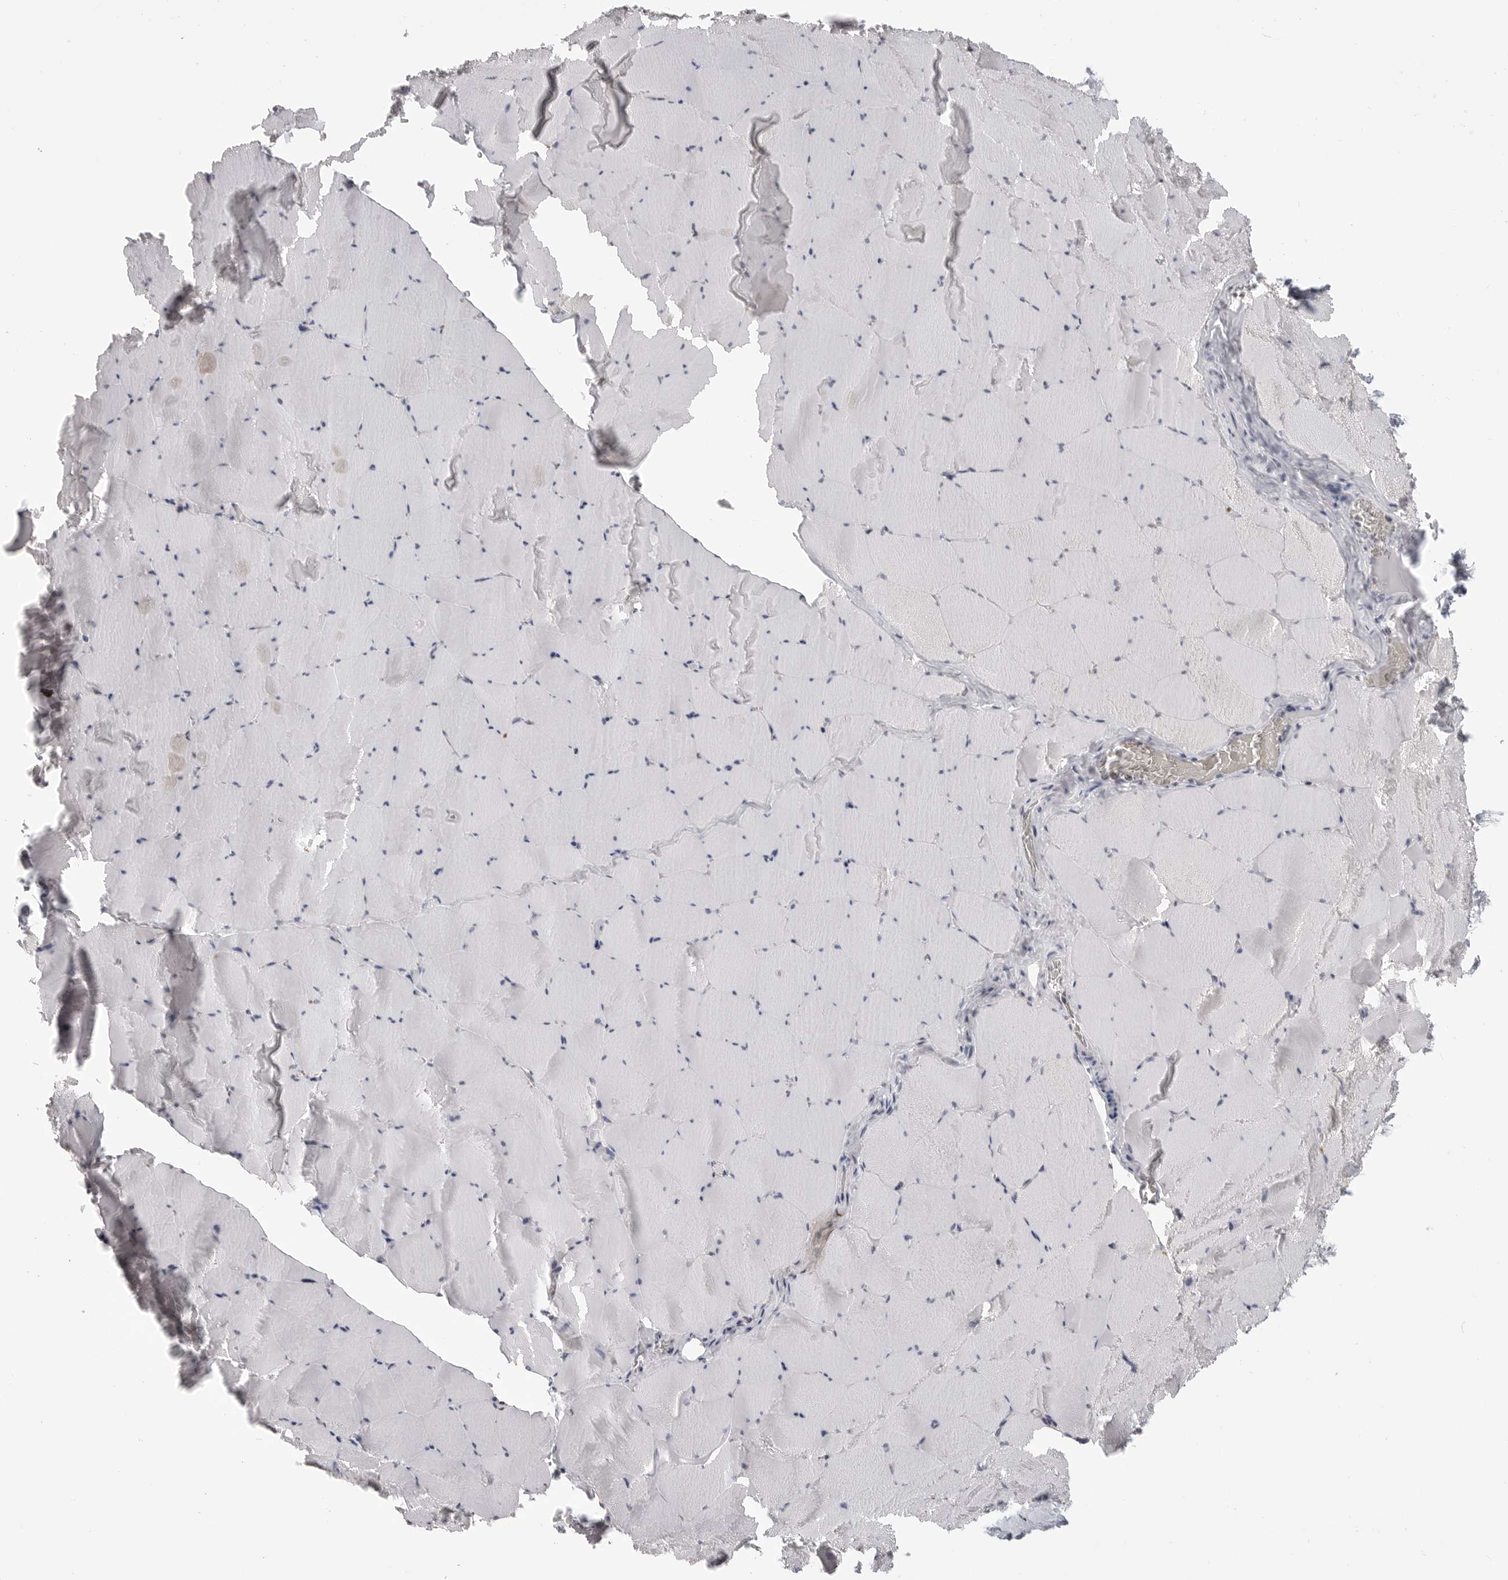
{"staining": {"intensity": "negative", "quantity": "none", "location": "none"}, "tissue": "skeletal muscle", "cell_type": "Myocytes", "image_type": "normal", "snomed": [{"axis": "morphology", "description": "Normal tissue, NOS"}, {"axis": "topography", "description": "Skeletal muscle"}], "caption": "This is a histopathology image of IHC staining of unremarkable skeletal muscle, which shows no staining in myocytes.", "gene": "IFNGR1", "patient": {"sex": "male", "age": 62}}